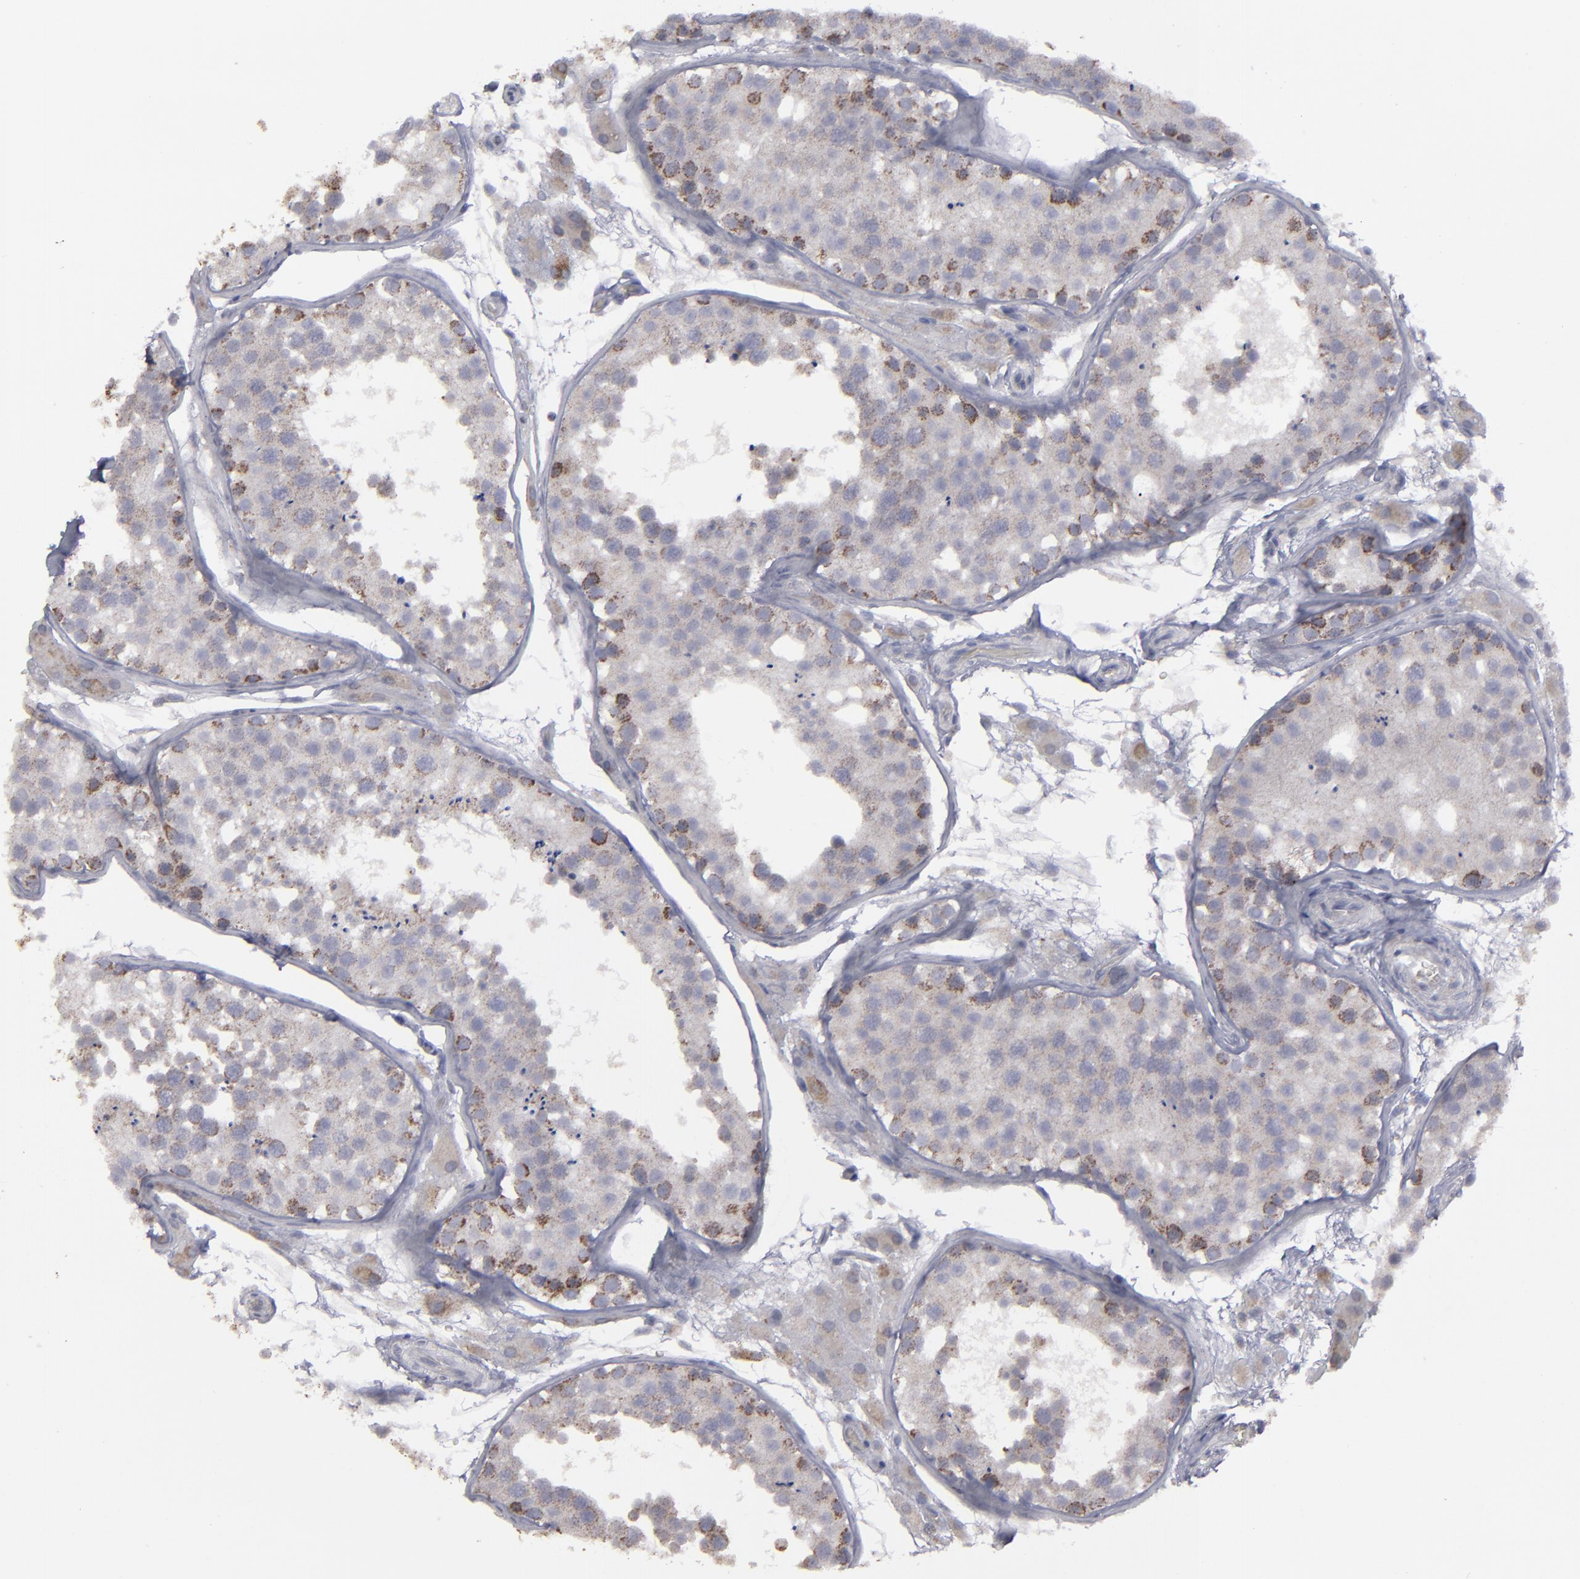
{"staining": {"intensity": "moderate", "quantity": "<25%", "location": "cytoplasmic/membranous"}, "tissue": "testis", "cell_type": "Cells in seminiferous ducts", "image_type": "normal", "snomed": [{"axis": "morphology", "description": "Normal tissue, NOS"}, {"axis": "topography", "description": "Testis"}], "caption": "This micrograph demonstrates immunohistochemistry (IHC) staining of normal human testis, with low moderate cytoplasmic/membranous positivity in approximately <25% of cells in seminiferous ducts.", "gene": "MYOM2", "patient": {"sex": "male", "age": 26}}